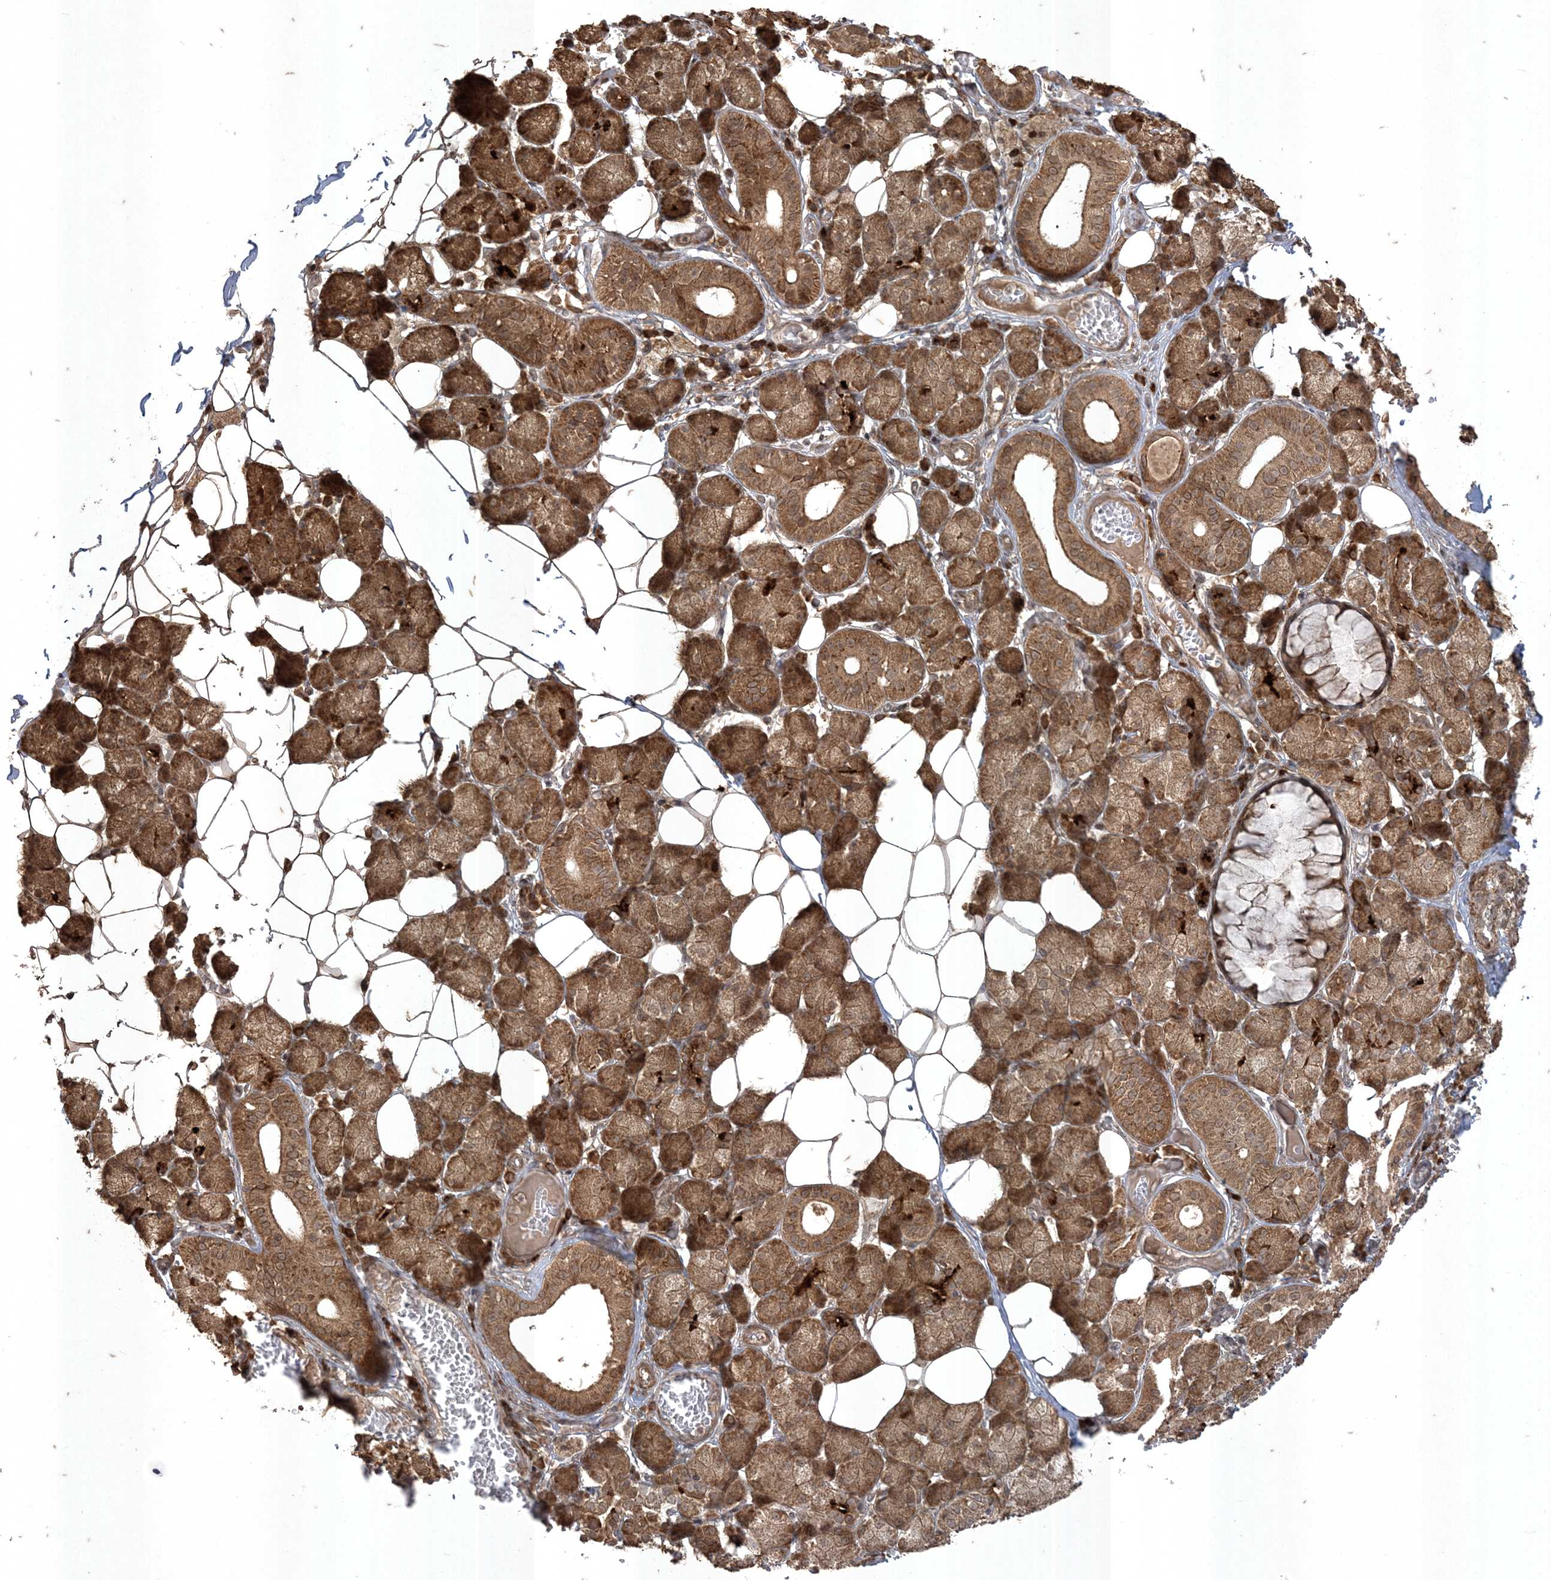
{"staining": {"intensity": "strong", "quantity": ">75%", "location": "cytoplasmic/membranous"}, "tissue": "salivary gland", "cell_type": "Glandular cells", "image_type": "normal", "snomed": [{"axis": "morphology", "description": "Normal tissue, NOS"}, {"axis": "topography", "description": "Salivary gland"}], "caption": "Normal salivary gland demonstrates strong cytoplasmic/membranous staining in approximately >75% of glandular cells, visualized by immunohistochemistry. (DAB IHC, brown staining for protein, blue staining for nuclei).", "gene": "RRAS", "patient": {"sex": "female", "age": 33}}